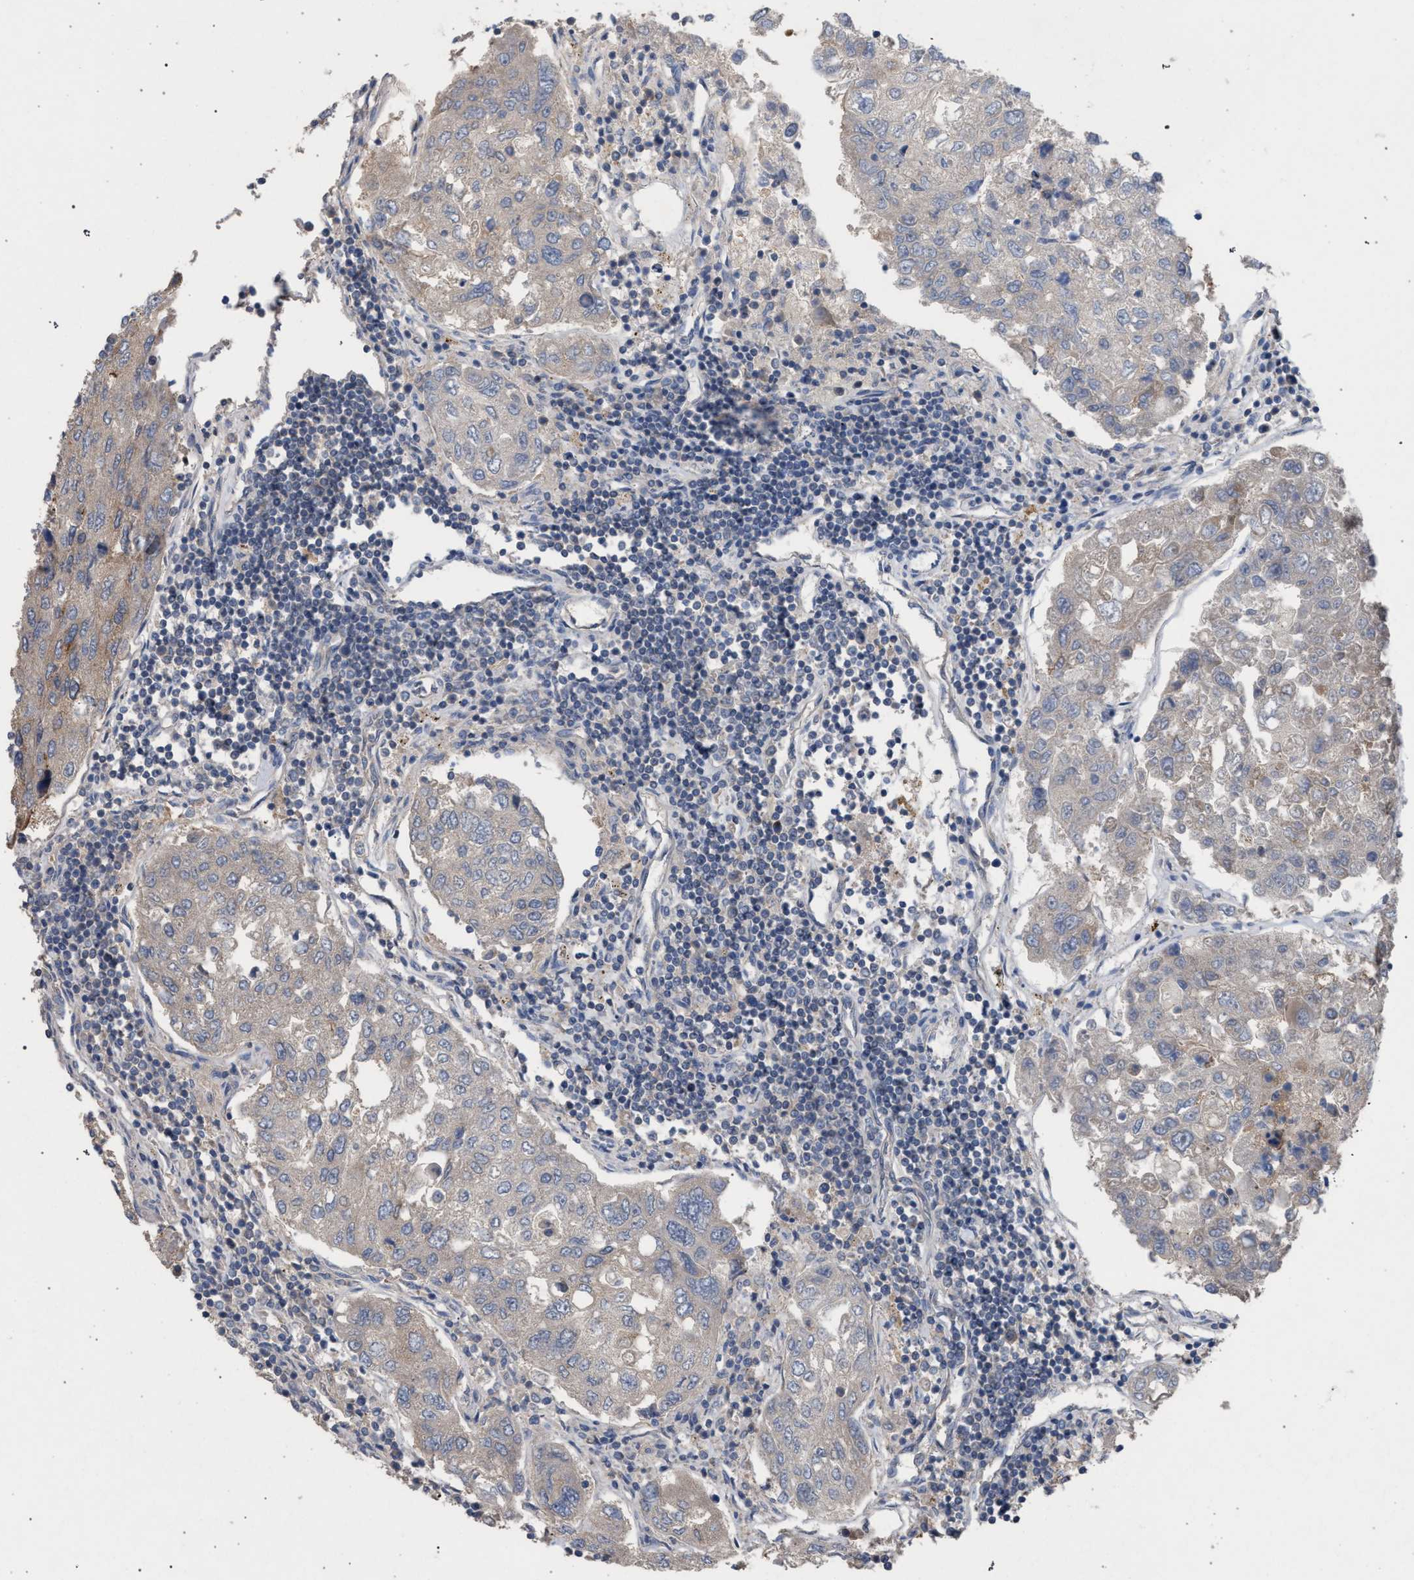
{"staining": {"intensity": "weak", "quantity": "25%-75%", "location": "cytoplasmic/membranous"}, "tissue": "urothelial cancer", "cell_type": "Tumor cells", "image_type": "cancer", "snomed": [{"axis": "morphology", "description": "Urothelial carcinoma, High grade"}, {"axis": "topography", "description": "Lymph node"}, {"axis": "topography", "description": "Urinary bladder"}], "caption": "High-grade urothelial carcinoma tissue displays weak cytoplasmic/membranous staining in about 25%-75% of tumor cells, visualized by immunohistochemistry.", "gene": "TECPR1", "patient": {"sex": "male", "age": 51}}